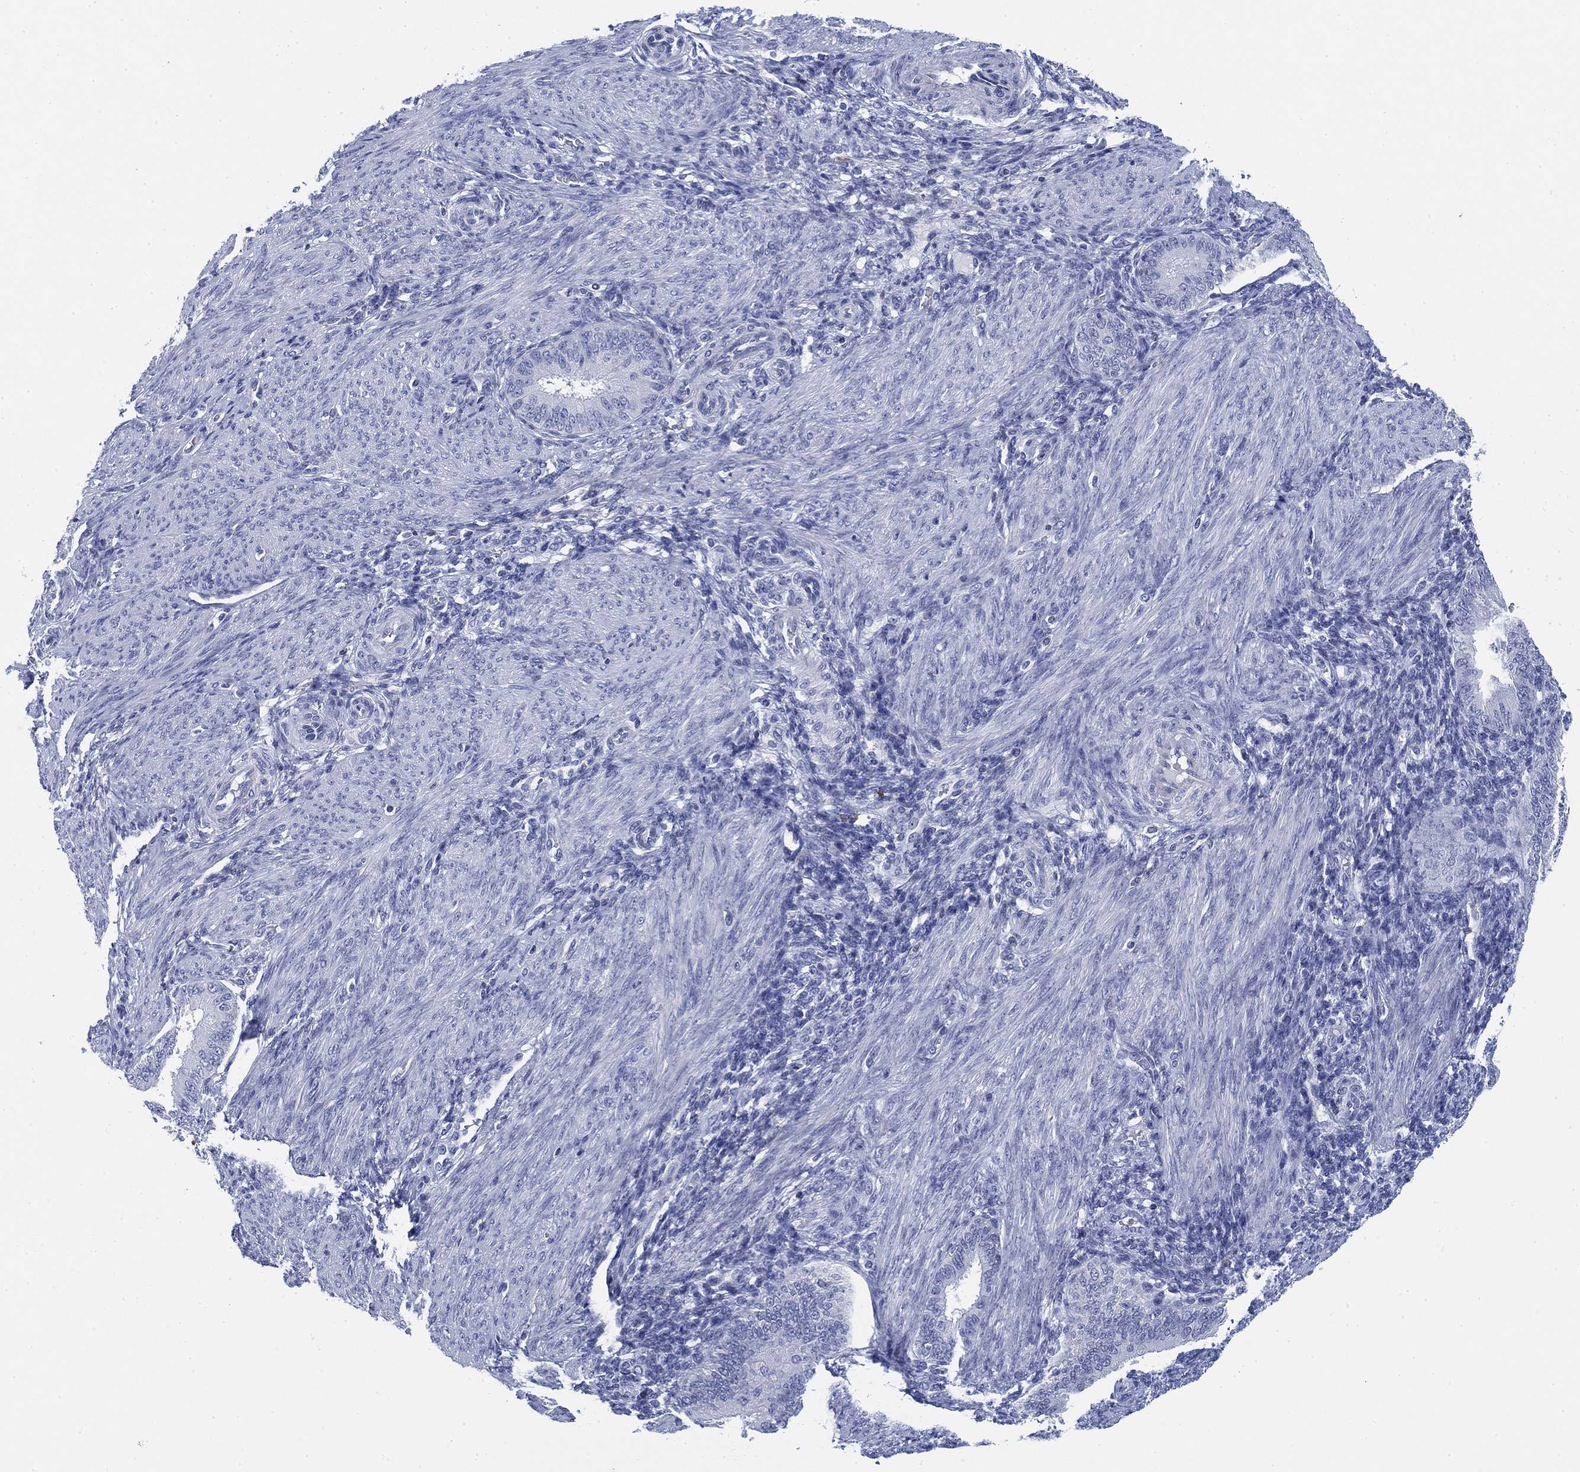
{"staining": {"intensity": "negative", "quantity": "none", "location": "none"}, "tissue": "endometrium", "cell_type": "Cells in endometrial stroma", "image_type": "normal", "snomed": [{"axis": "morphology", "description": "Normal tissue, NOS"}, {"axis": "topography", "description": "Endometrium"}], "caption": "Cells in endometrial stroma are negative for brown protein staining in unremarkable endometrium. Brightfield microscopy of immunohistochemistry stained with DAB (3,3'-diaminobenzidine) (brown) and hematoxylin (blue), captured at high magnification.", "gene": "FYB1", "patient": {"sex": "female", "age": 39}}